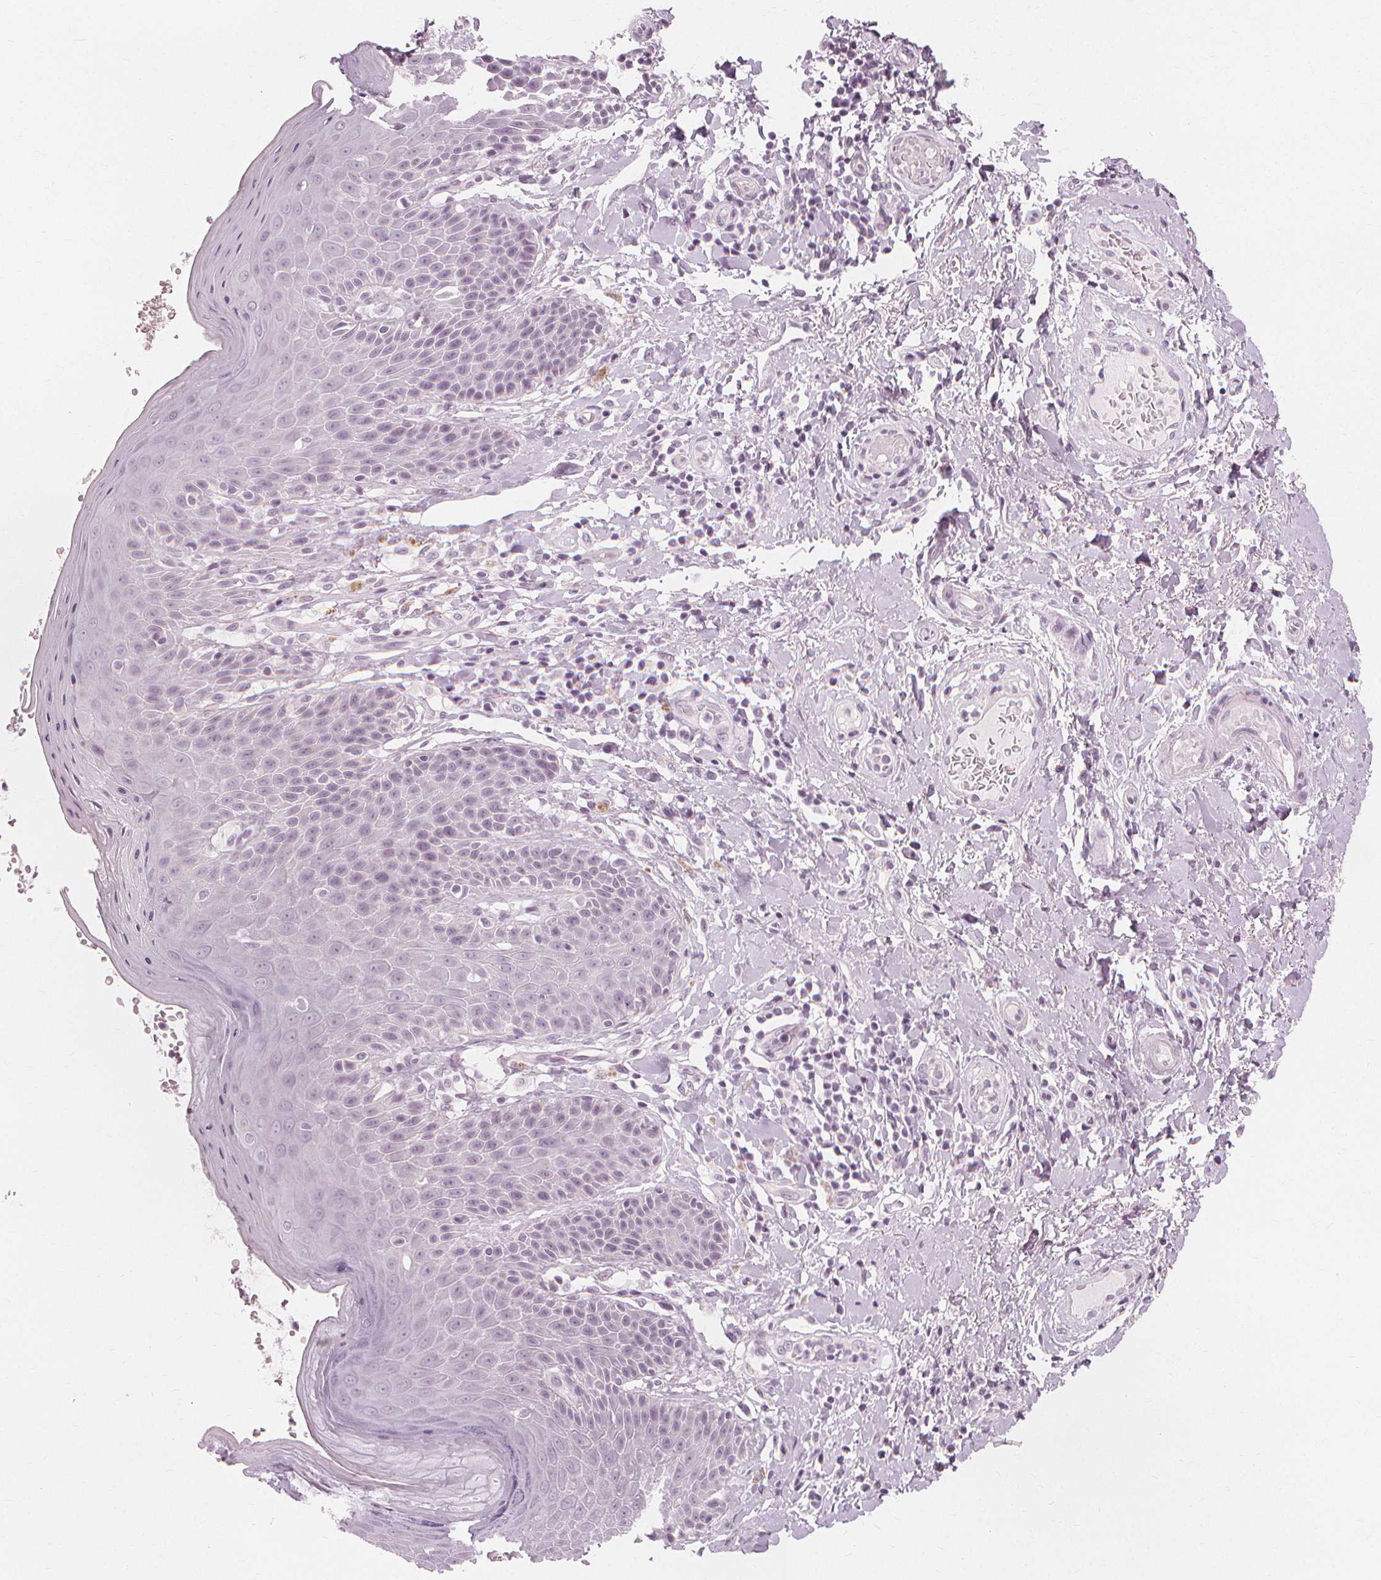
{"staining": {"intensity": "moderate", "quantity": "<25%", "location": "cytoplasmic/membranous"}, "tissue": "skin", "cell_type": "Epidermal cells", "image_type": "normal", "snomed": [{"axis": "morphology", "description": "Normal tissue, NOS"}, {"axis": "topography", "description": "Anal"}, {"axis": "topography", "description": "Peripheral nerve tissue"}], "caption": "Immunohistochemistry staining of unremarkable skin, which demonstrates low levels of moderate cytoplasmic/membranous positivity in about <25% of epidermal cells indicating moderate cytoplasmic/membranous protein positivity. The staining was performed using DAB (3,3'-diaminobenzidine) (brown) for protein detection and nuclei were counterstained in hematoxylin (blue).", "gene": "NXPE1", "patient": {"sex": "male", "age": 51}}